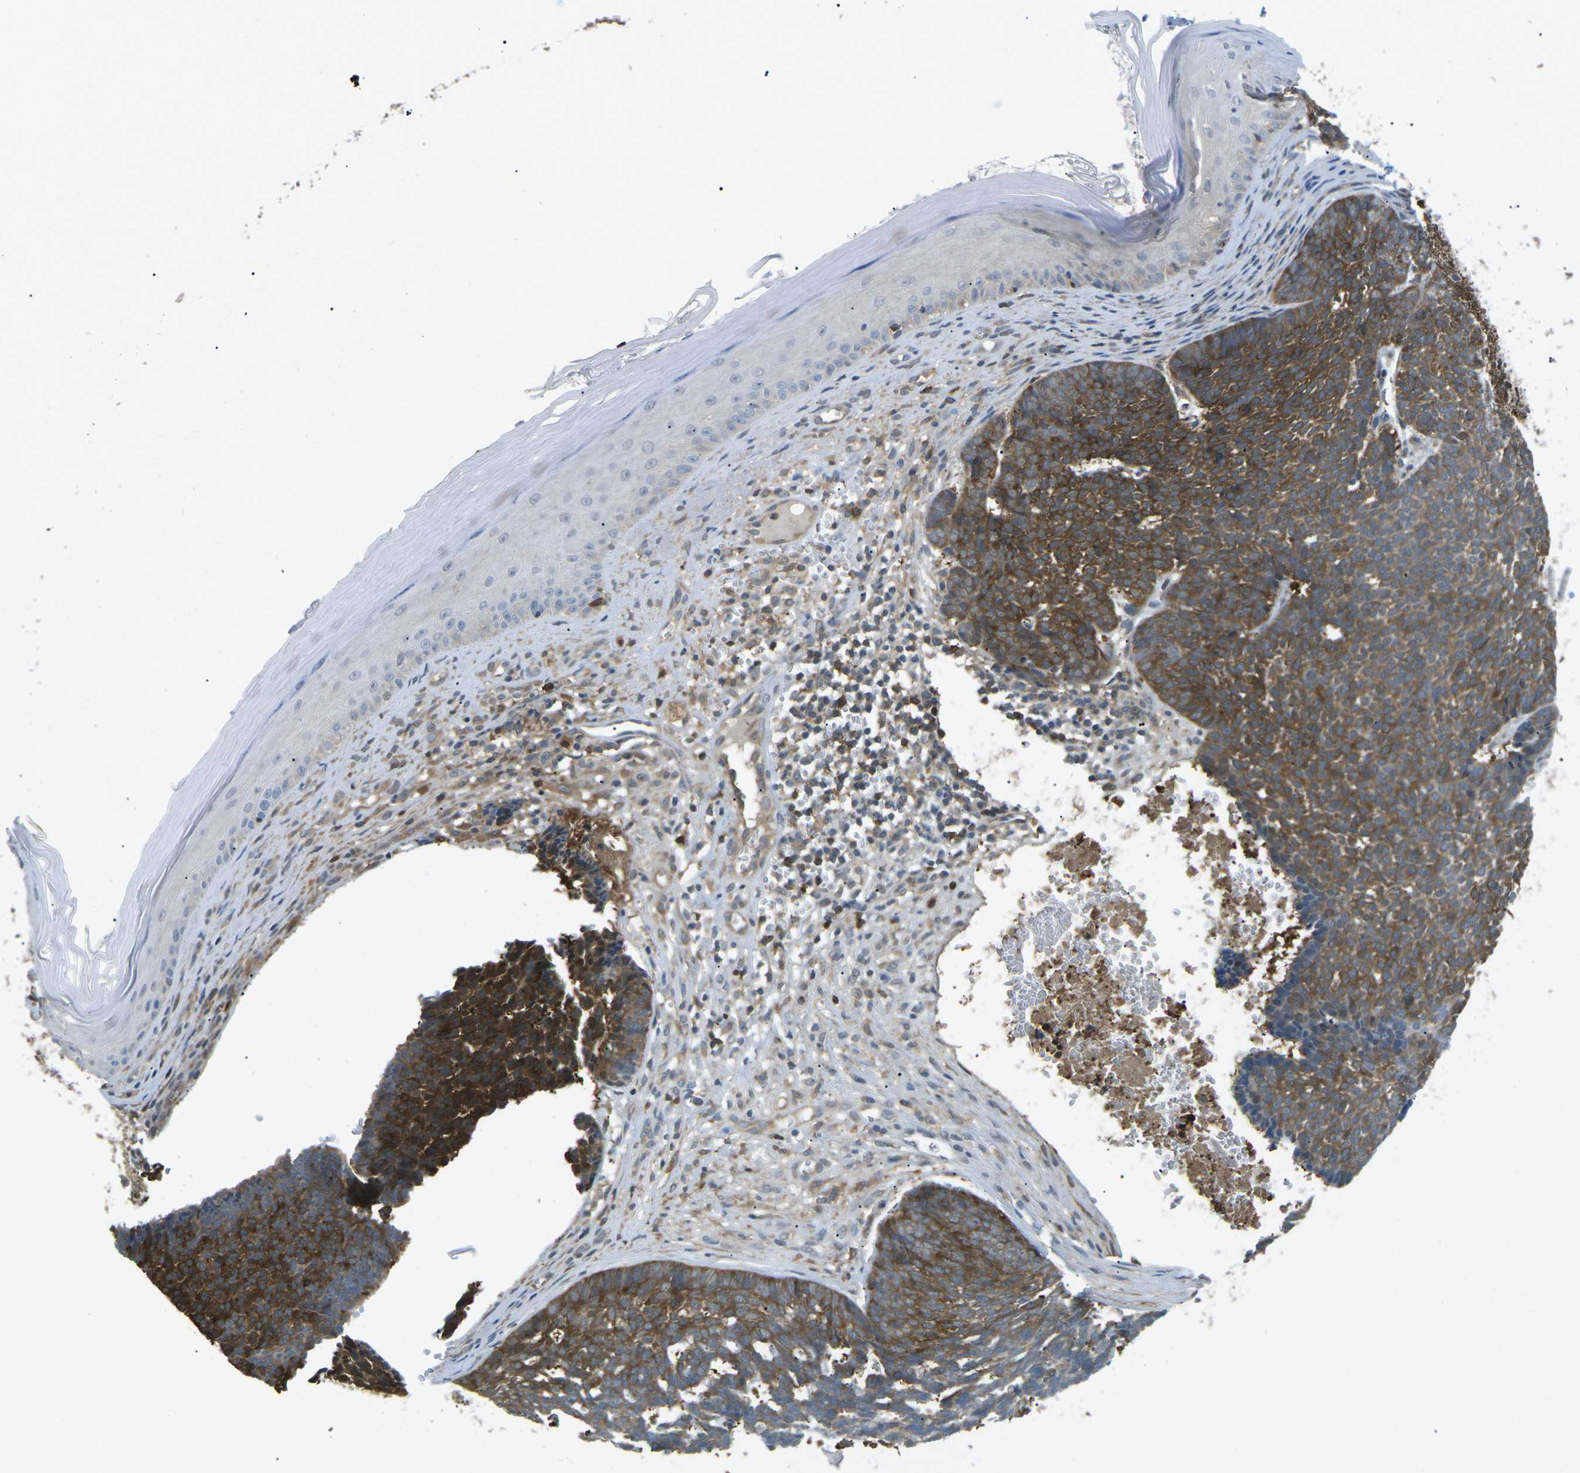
{"staining": {"intensity": "strong", "quantity": "25%-75%", "location": "cytoplasmic/membranous"}, "tissue": "skin cancer", "cell_type": "Tumor cells", "image_type": "cancer", "snomed": [{"axis": "morphology", "description": "Basal cell carcinoma"}, {"axis": "topography", "description": "Skin"}], "caption": "This micrograph reveals skin cancer (basal cell carcinoma) stained with immunohistochemistry (IHC) to label a protein in brown. The cytoplasmic/membranous of tumor cells show strong positivity for the protein. Nuclei are counter-stained blue.", "gene": "PIEZO2", "patient": {"sex": "male", "age": 84}}